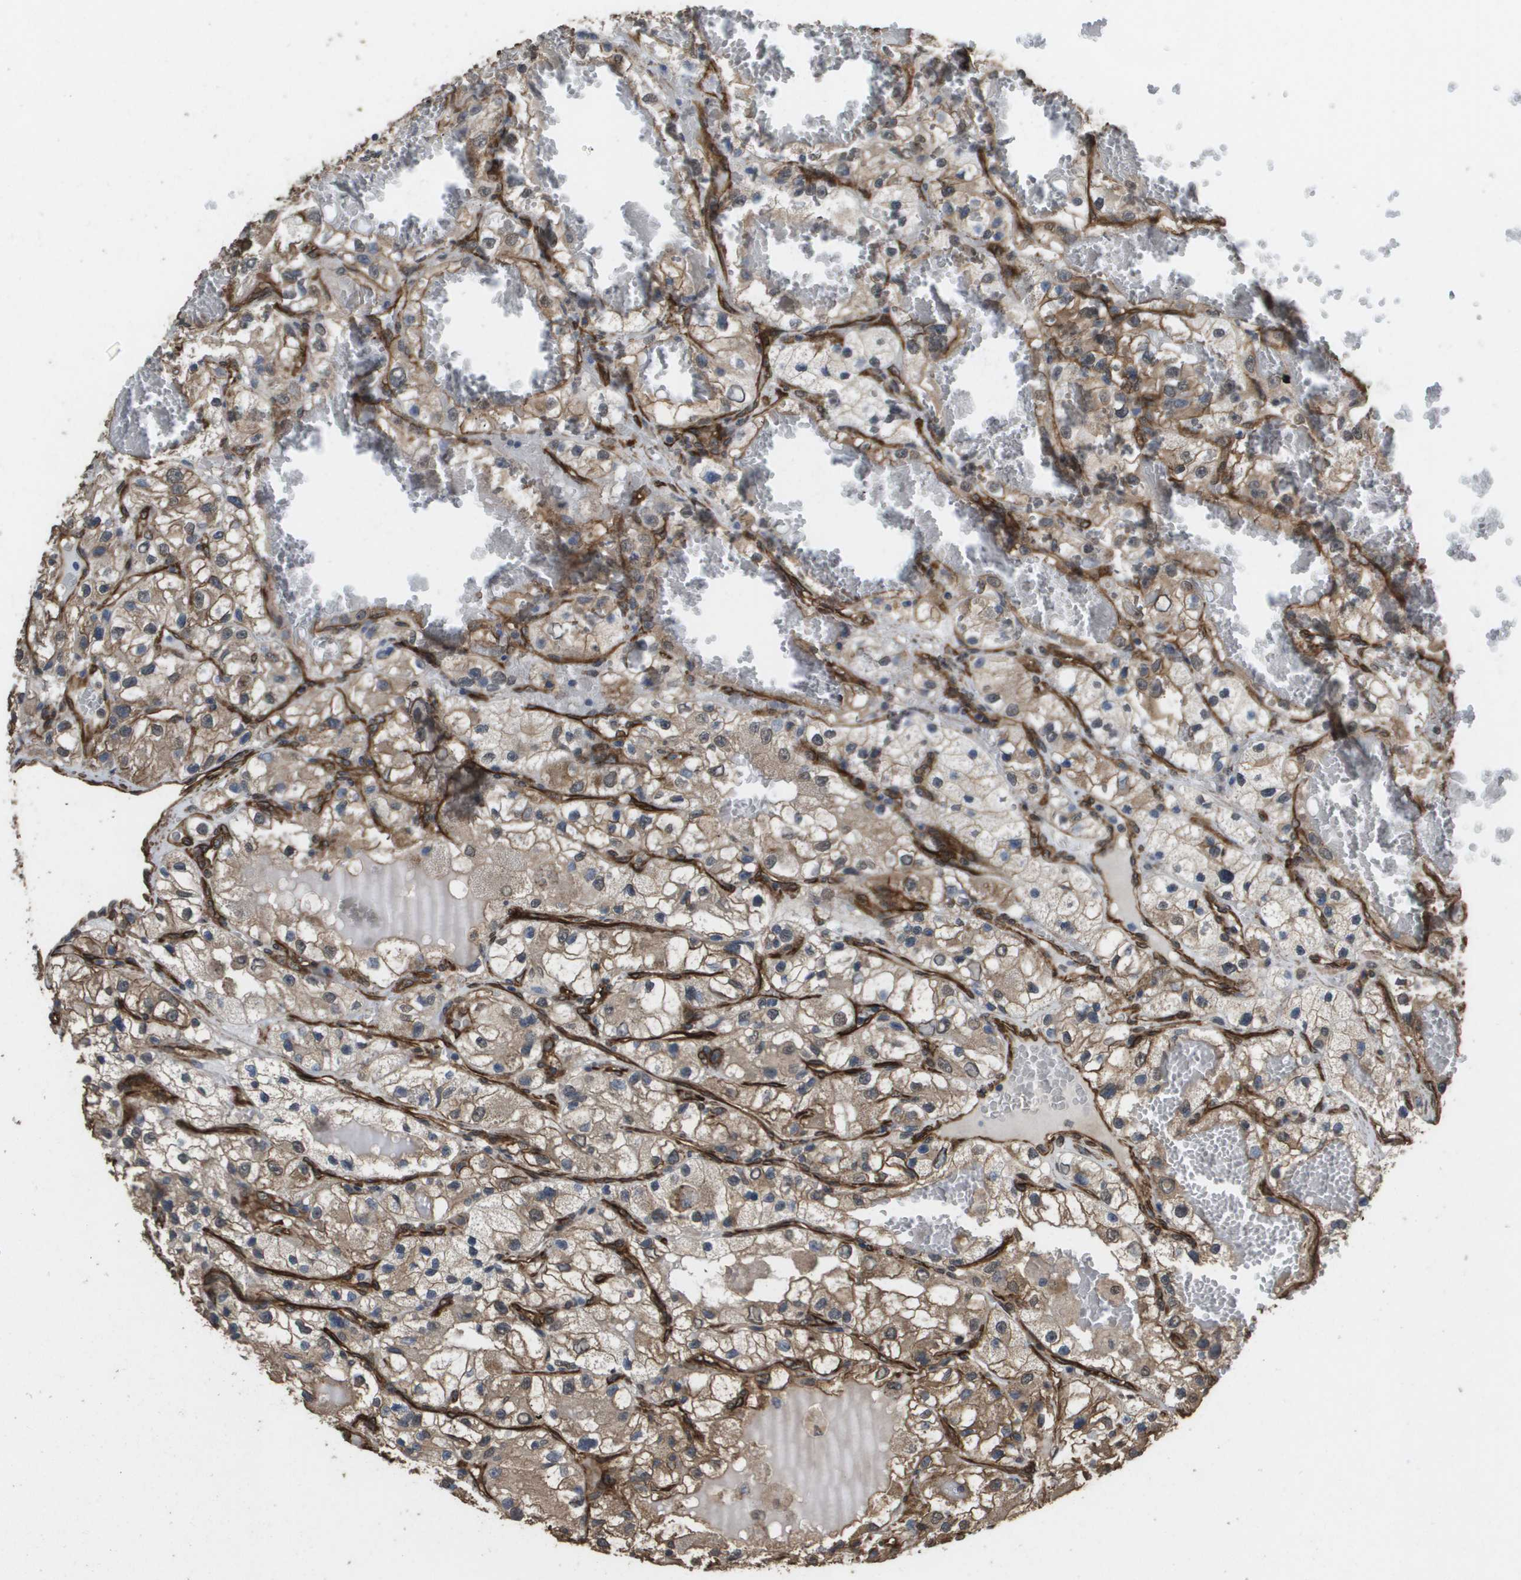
{"staining": {"intensity": "moderate", "quantity": ">75%", "location": "cytoplasmic/membranous"}, "tissue": "renal cancer", "cell_type": "Tumor cells", "image_type": "cancer", "snomed": [{"axis": "morphology", "description": "Adenocarcinoma, NOS"}, {"axis": "topography", "description": "Kidney"}], "caption": "Moderate cytoplasmic/membranous protein expression is seen in about >75% of tumor cells in adenocarcinoma (renal).", "gene": "AAMP", "patient": {"sex": "female", "age": 57}}